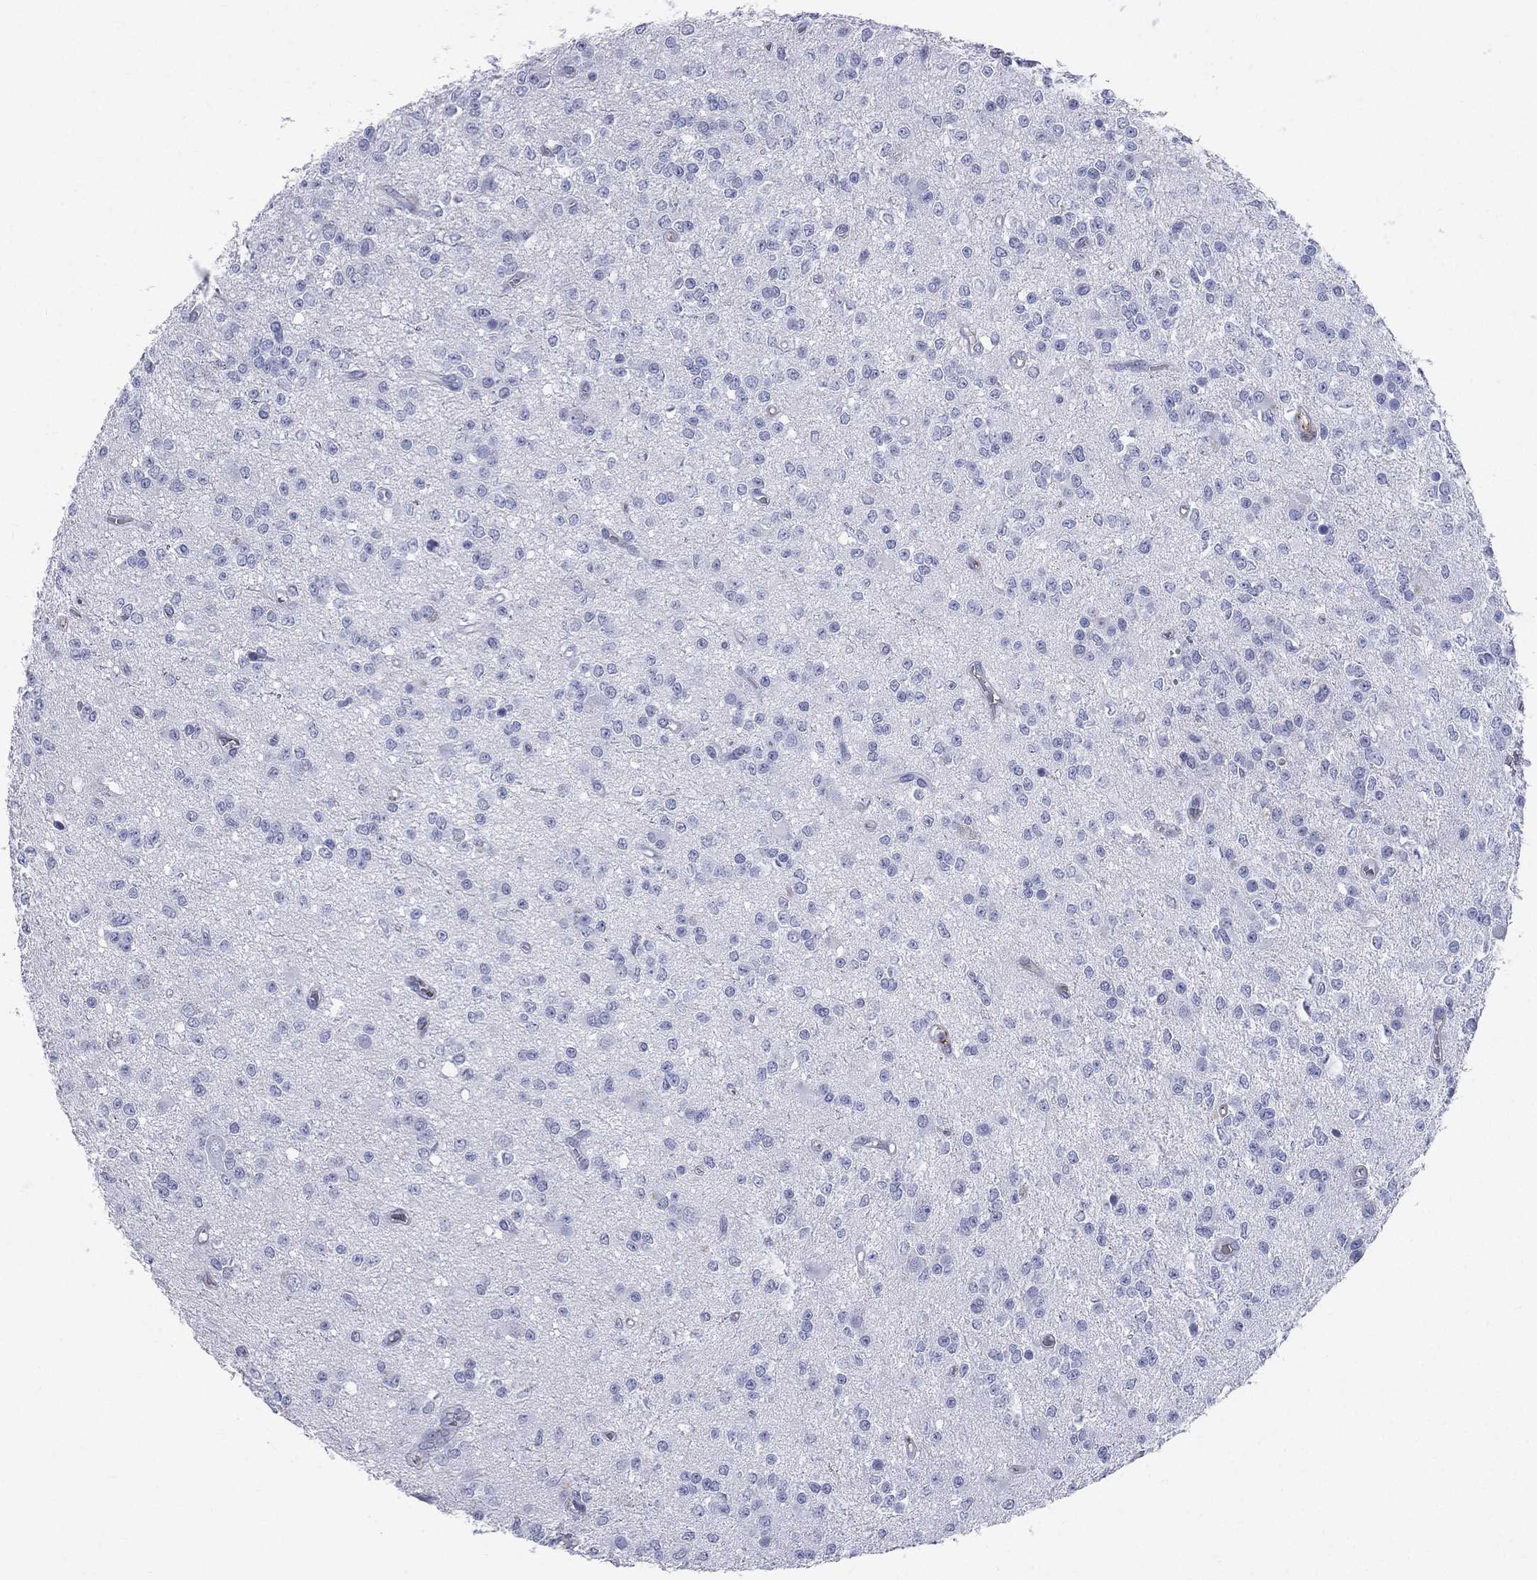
{"staining": {"intensity": "negative", "quantity": "none", "location": "none"}, "tissue": "glioma", "cell_type": "Tumor cells", "image_type": "cancer", "snomed": [{"axis": "morphology", "description": "Glioma, malignant, Low grade"}, {"axis": "topography", "description": "Brain"}], "caption": "This is an IHC image of malignant glioma (low-grade). There is no expression in tumor cells.", "gene": "HP", "patient": {"sex": "female", "age": 45}}